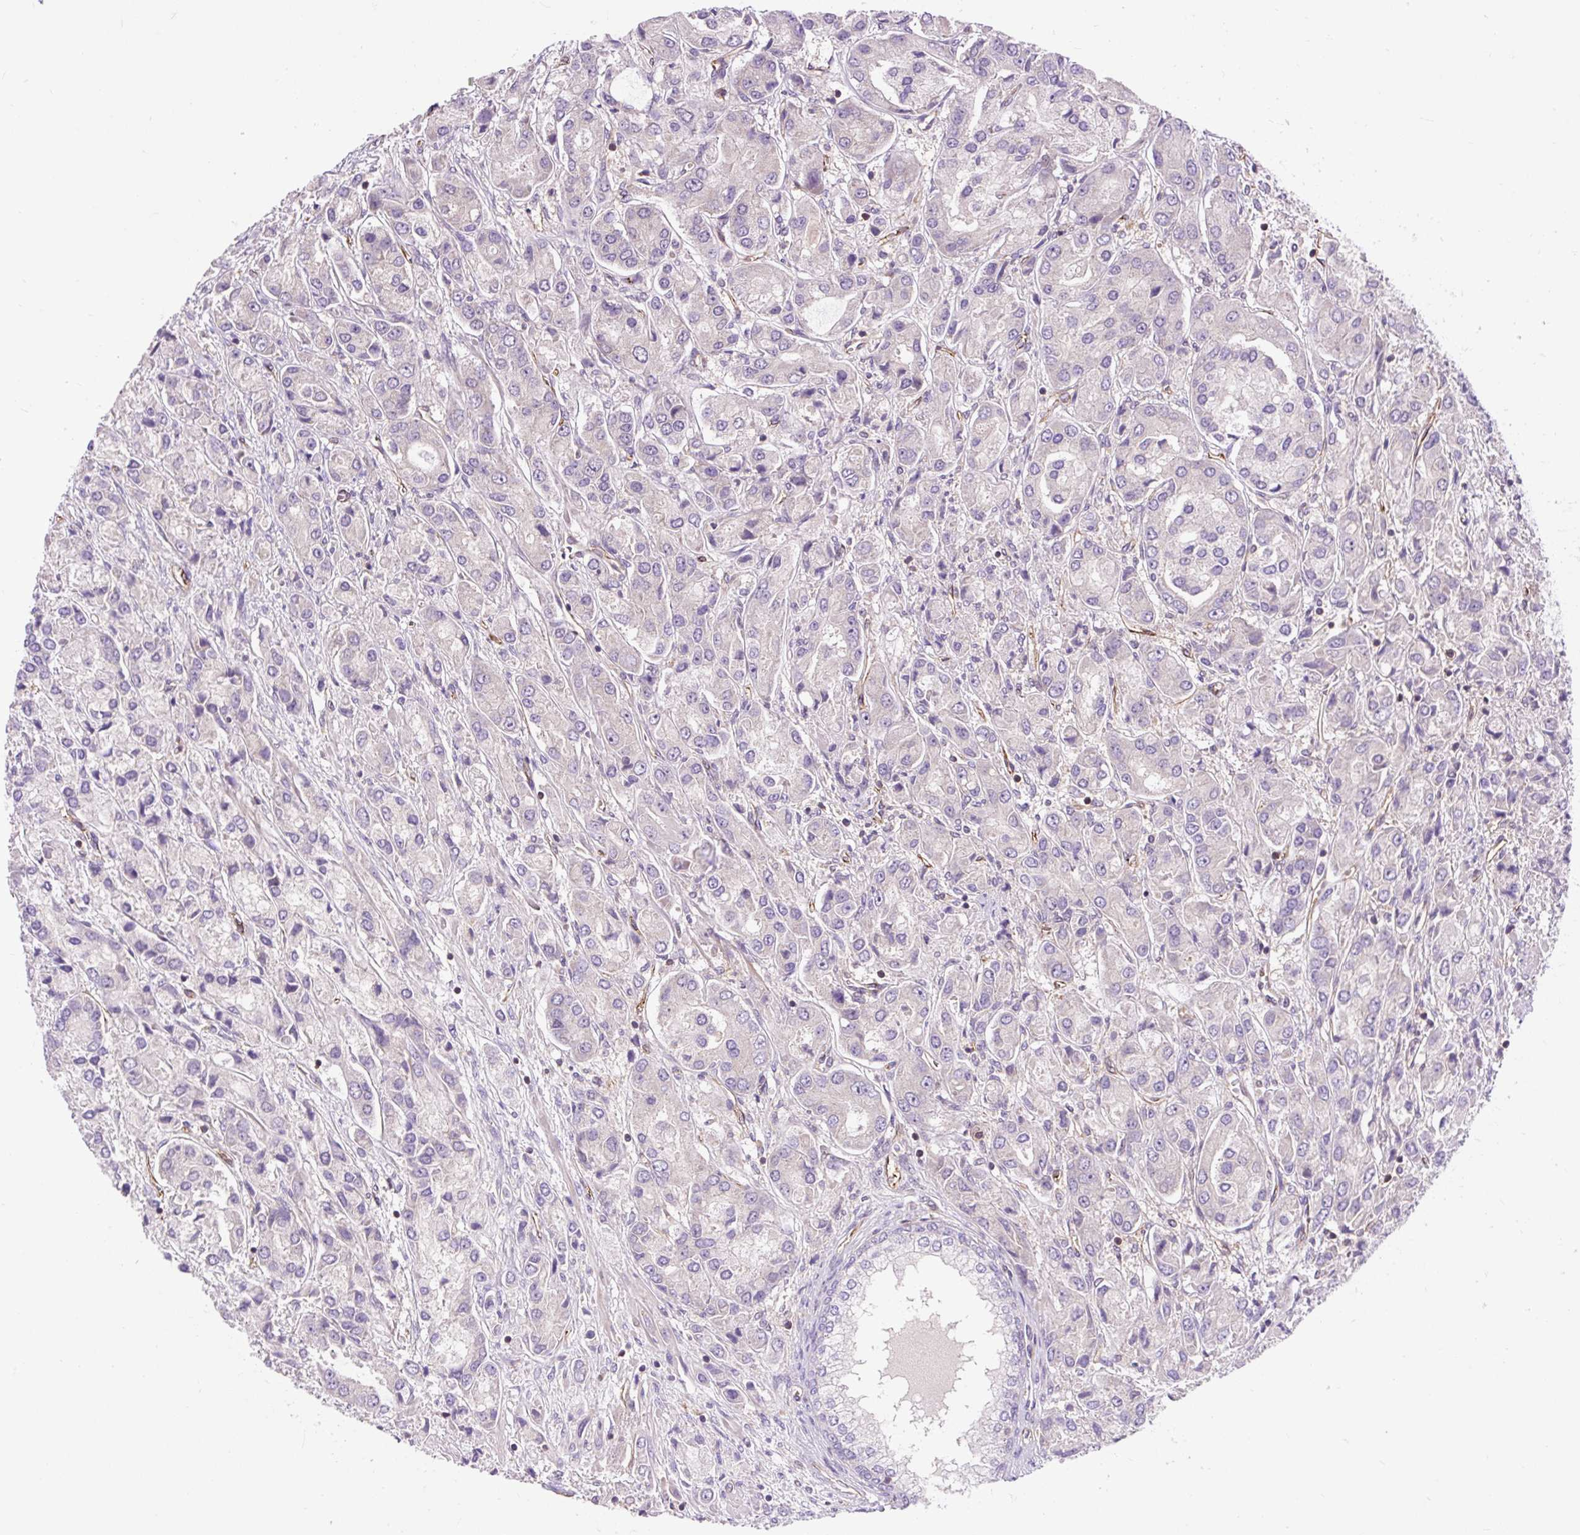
{"staining": {"intensity": "negative", "quantity": "none", "location": "none"}, "tissue": "prostate cancer", "cell_type": "Tumor cells", "image_type": "cancer", "snomed": [{"axis": "morphology", "description": "Adenocarcinoma, High grade"}, {"axis": "topography", "description": "Prostate"}], "caption": "DAB immunohistochemical staining of prostate adenocarcinoma (high-grade) reveals no significant staining in tumor cells.", "gene": "PCDHGB3", "patient": {"sex": "male", "age": 67}}